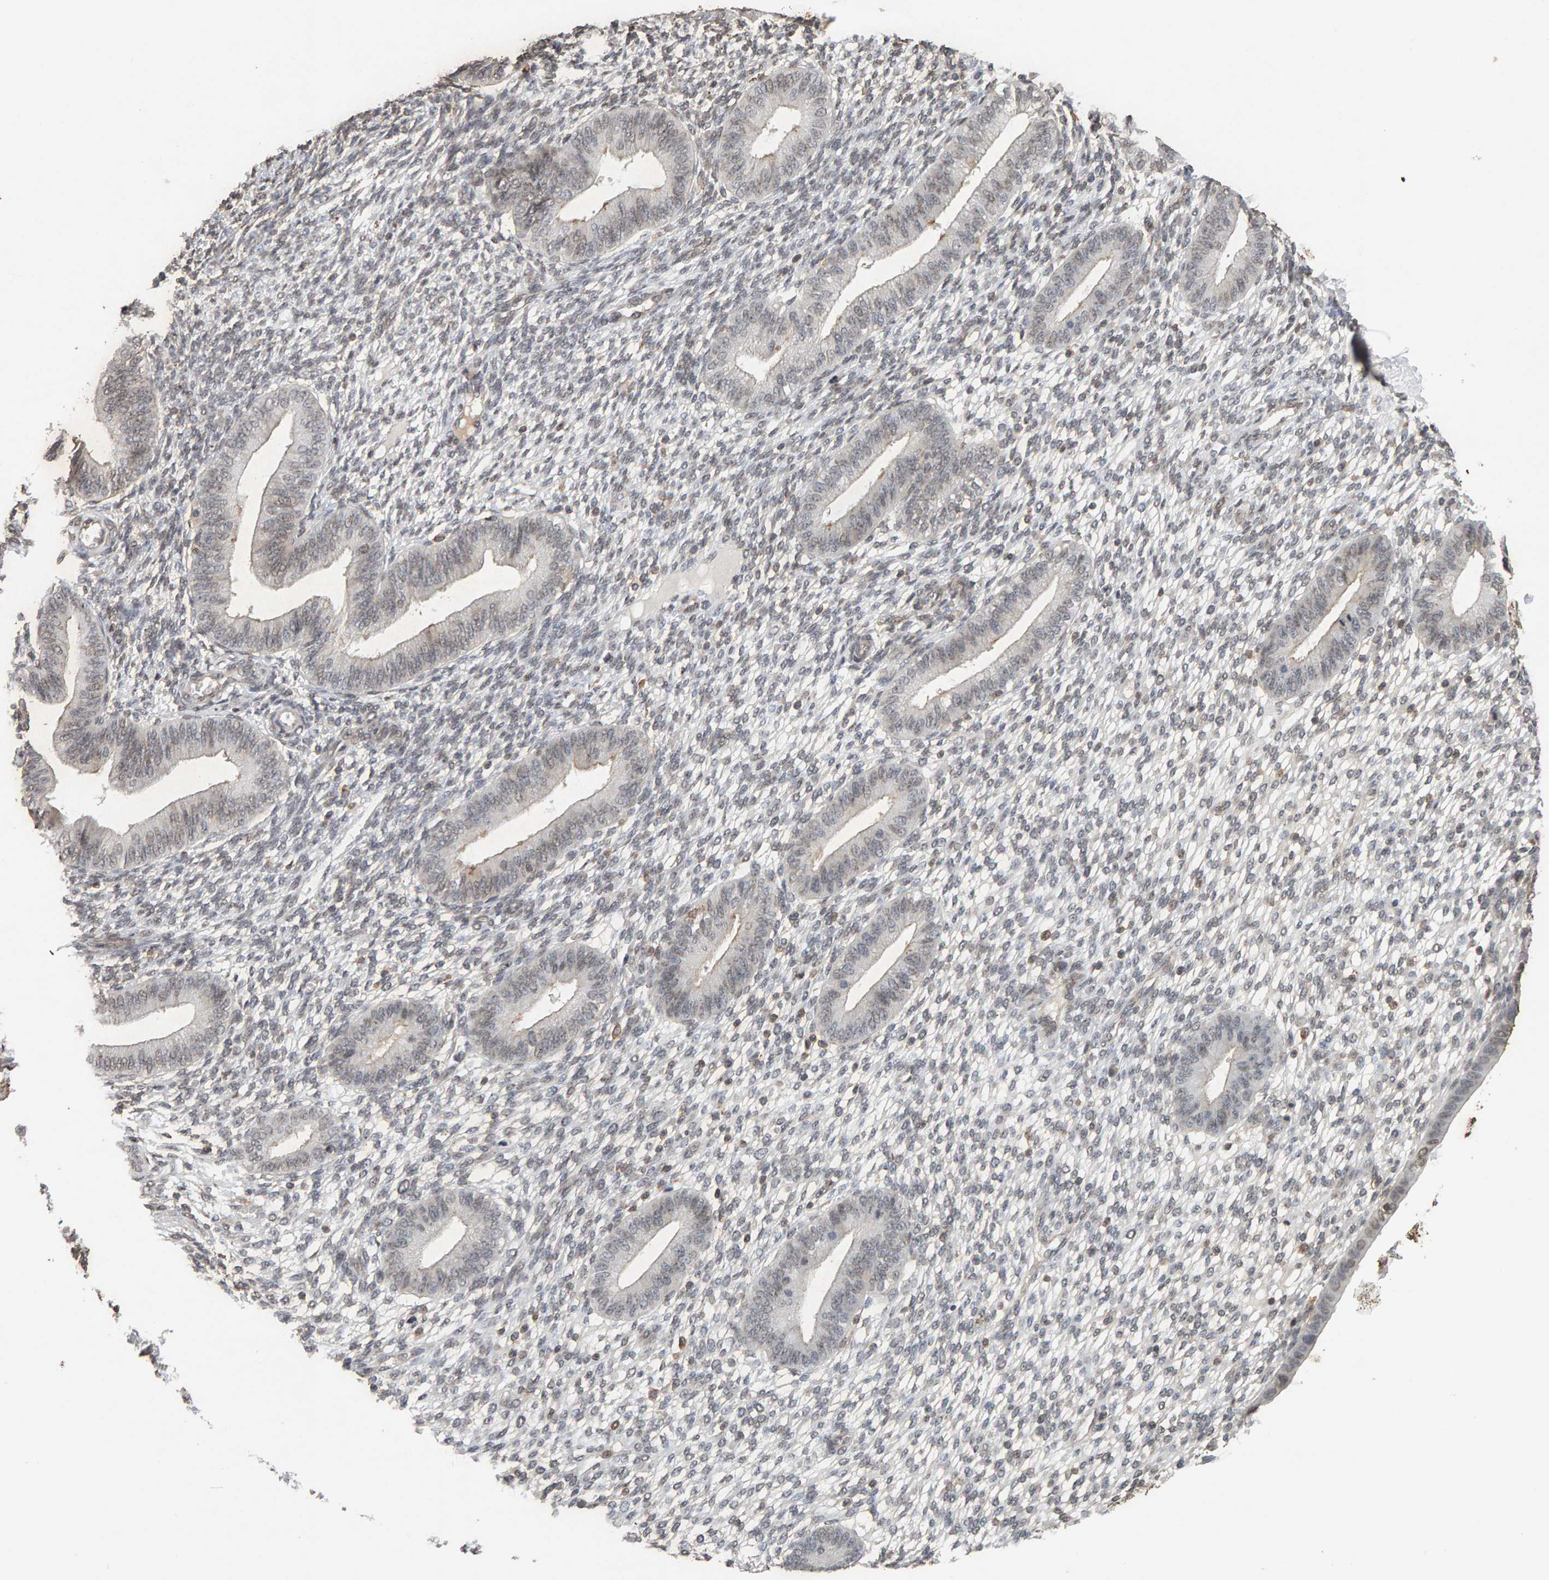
{"staining": {"intensity": "negative", "quantity": "none", "location": "none"}, "tissue": "endometrium", "cell_type": "Cells in endometrial stroma", "image_type": "normal", "snomed": [{"axis": "morphology", "description": "Normal tissue, NOS"}, {"axis": "topography", "description": "Endometrium"}], "caption": "Immunohistochemical staining of unremarkable endometrium demonstrates no significant expression in cells in endometrial stroma. (Stains: DAB (3,3'-diaminobenzidine) immunohistochemistry (IHC) with hematoxylin counter stain, Microscopy: brightfield microscopy at high magnification).", "gene": "DNAJB5", "patient": {"sex": "female", "age": 46}}